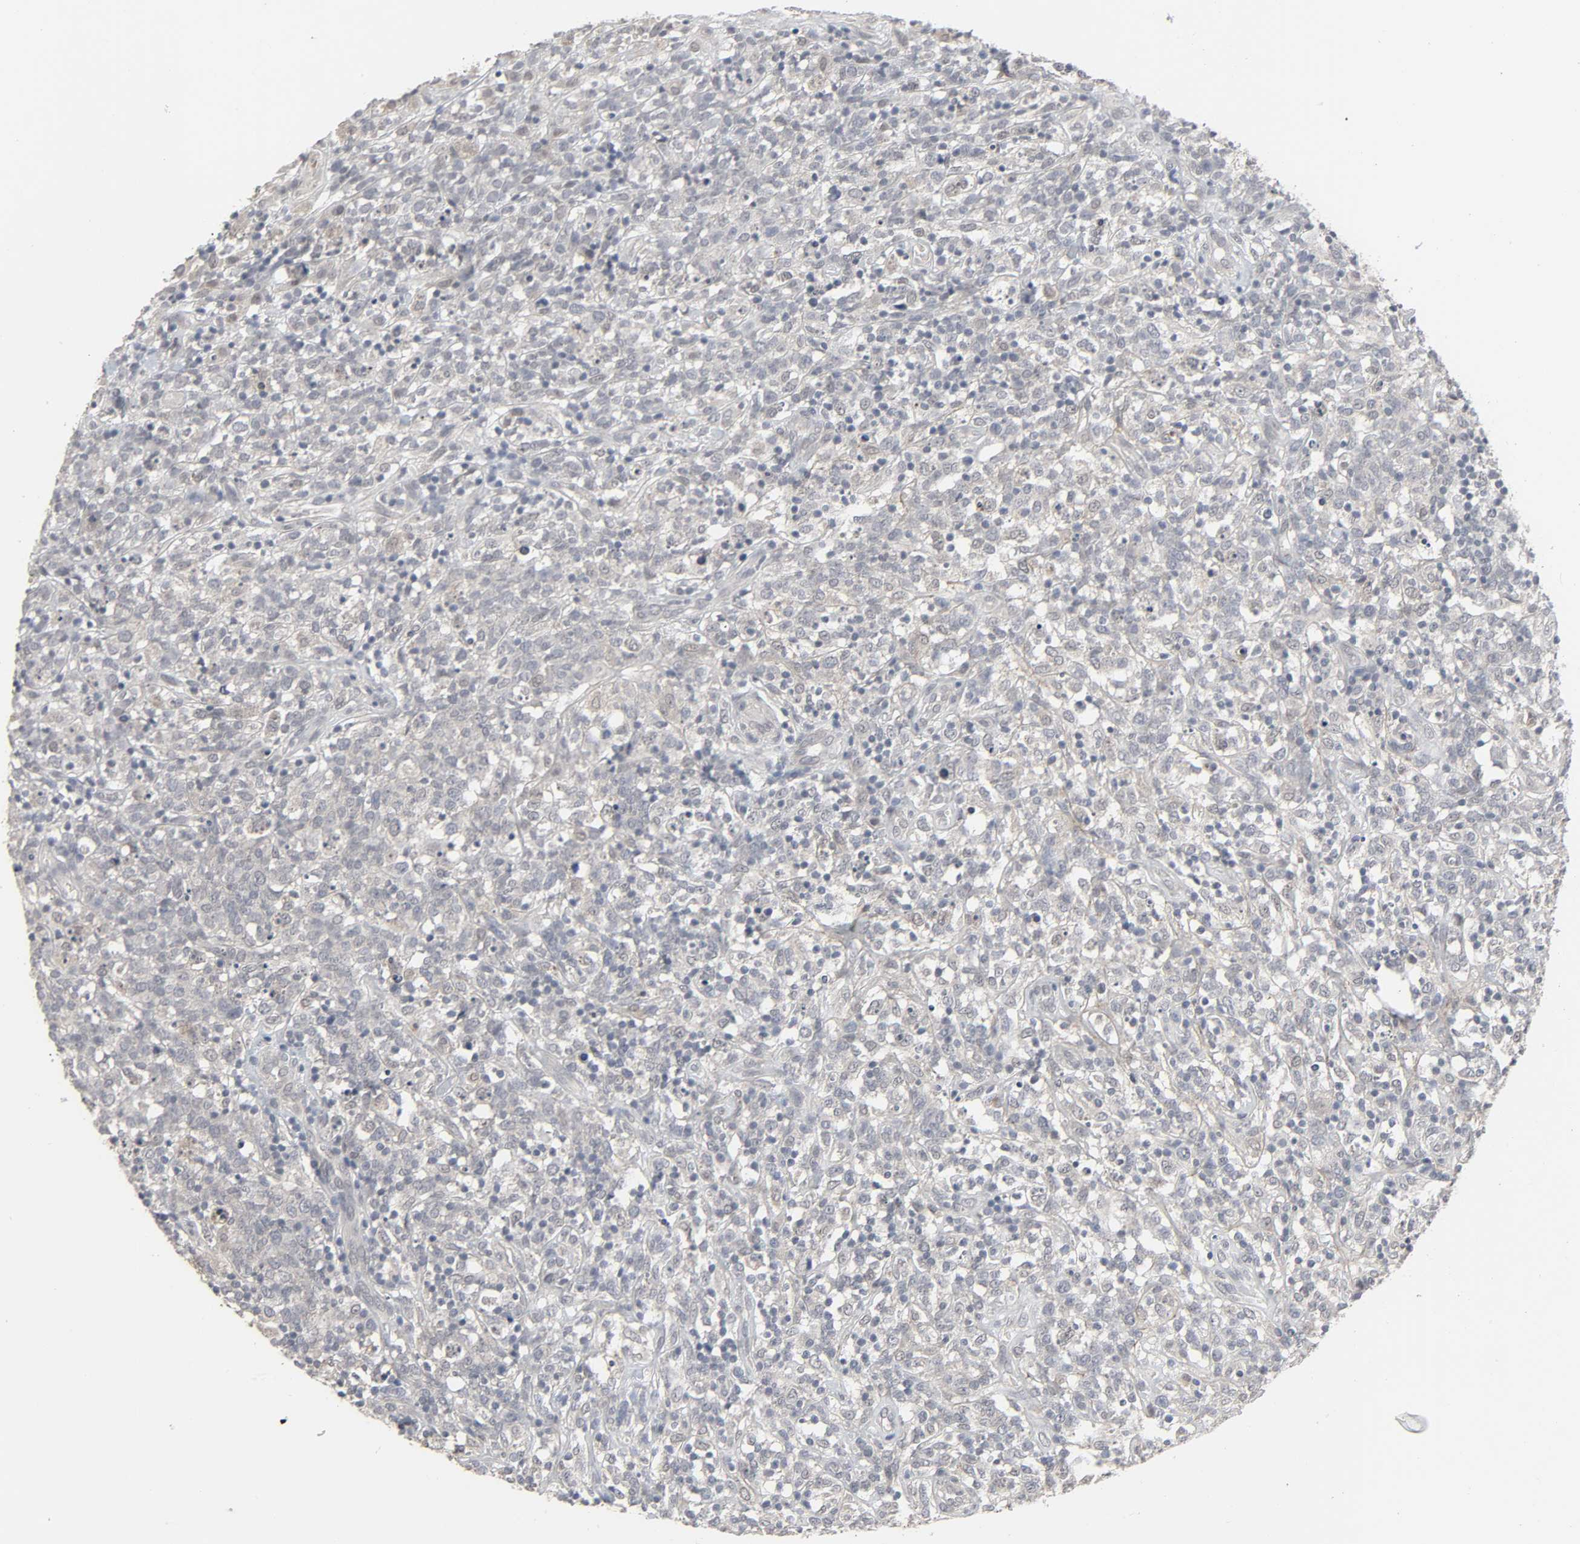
{"staining": {"intensity": "negative", "quantity": "none", "location": "none"}, "tissue": "lymphoma", "cell_type": "Tumor cells", "image_type": "cancer", "snomed": [{"axis": "morphology", "description": "Malignant lymphoma, non-Hodgkin's type, High grade"}, {"axis": "topography", "description": "Lymph node"}], "caption": "The immunohistochemistry image has no significant expression in tumor cells of lymphoma tissue.", "gene": "ZNF222", "patient": {"sex": "female", "age": 73}}